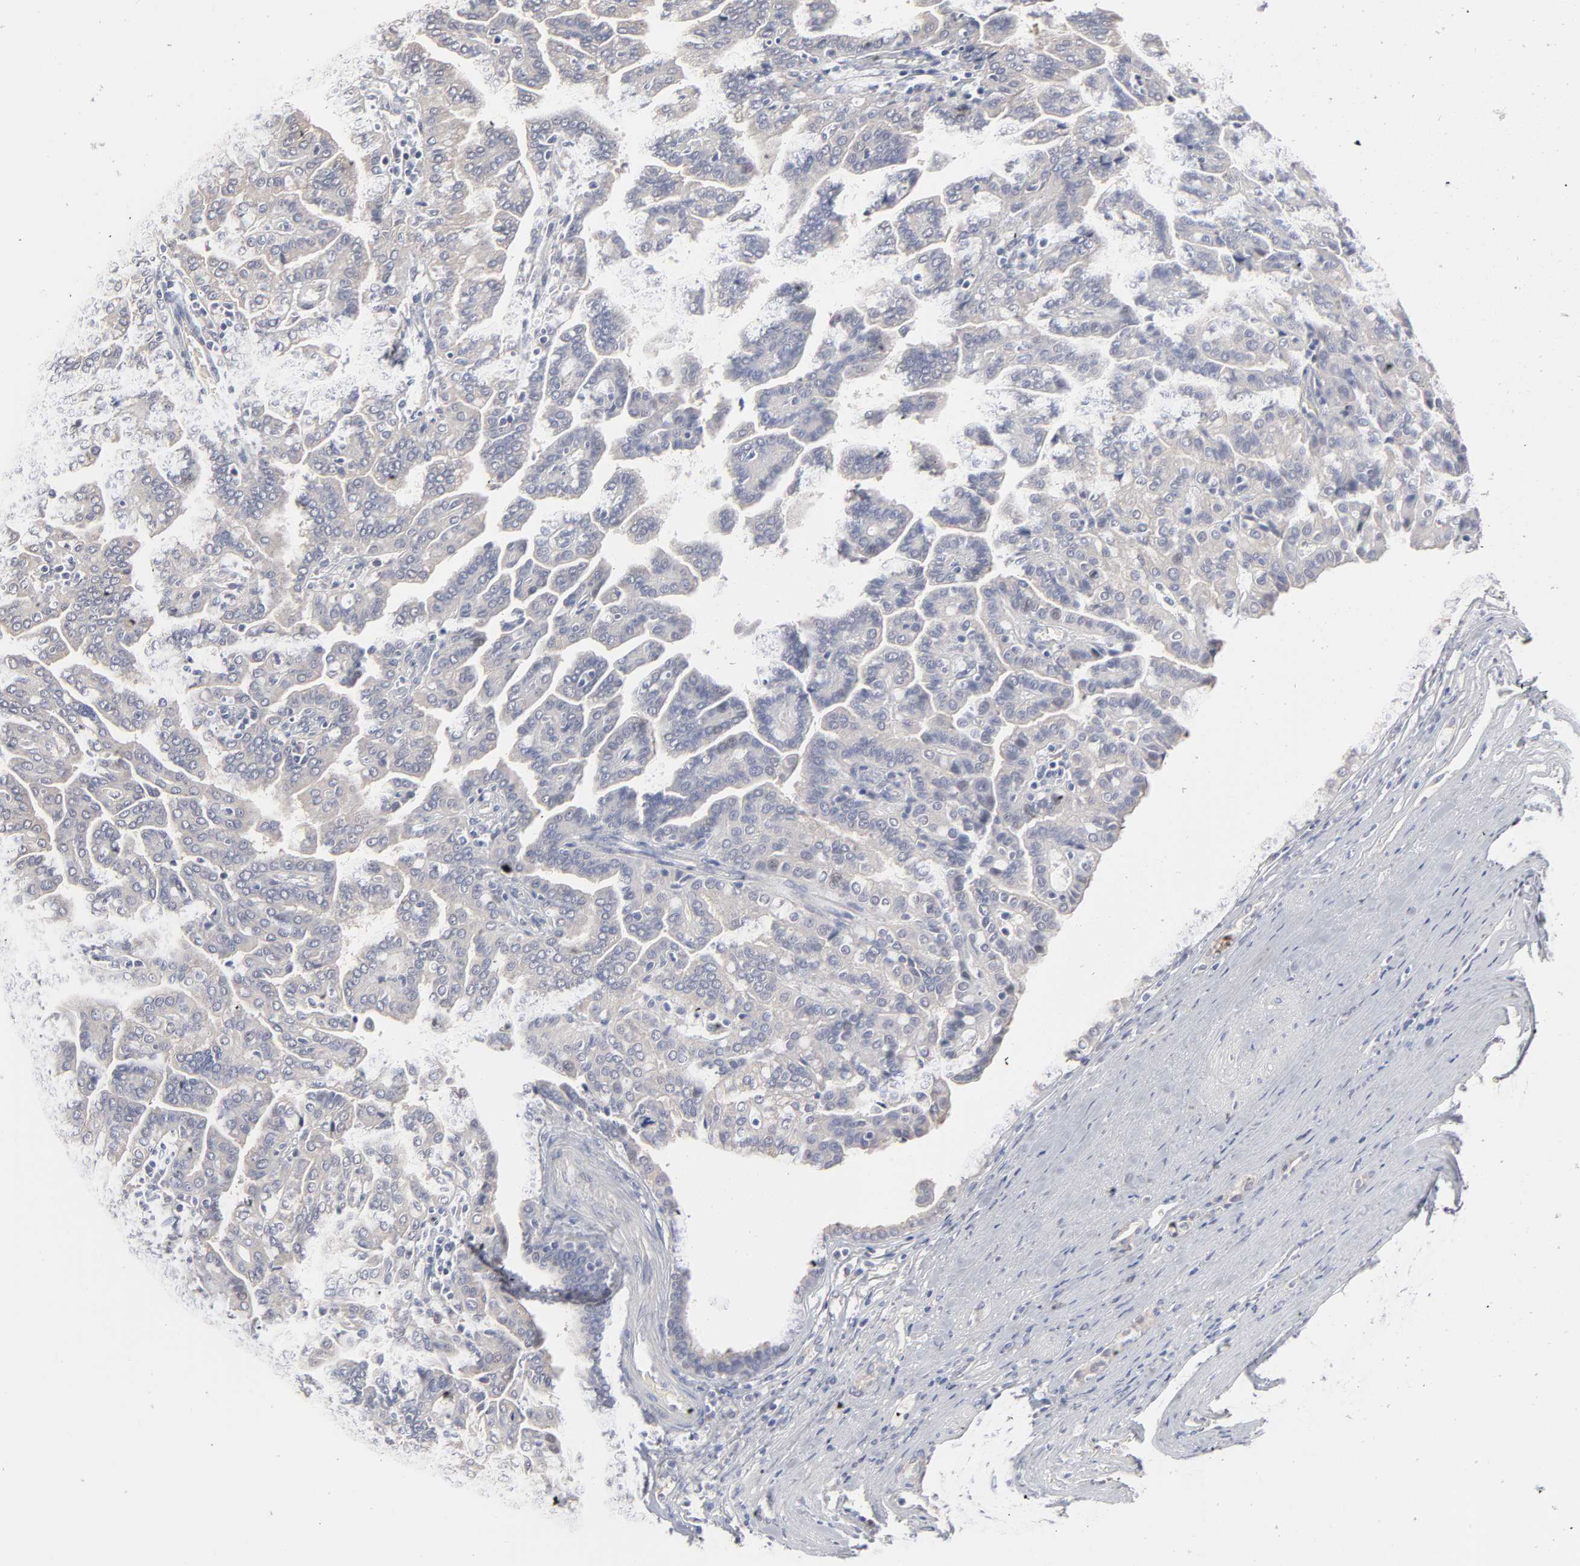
{"staining": {"intensity": "weak", "quantity": ">75%", "location": "cytoplasmic/membranous"}, "tissue": "renal cancer", "cell_type": "Tumor cells", "image_type": "cancer", "snomed": [{"axis": "morphology", "description": "Adenocarcinoma, NOS"}, {"axis": "topography", "description": "Kidney"}], "caption": "A high-resolution image shows immunohistochemistry staining of renal cancer (adenocarcinoma), which exhibits weak cytoplasmic/membranous staining in about >75% of tumor cells.", "gene": "DNAL4", "patient": {"sex": "male", "age": 61}}